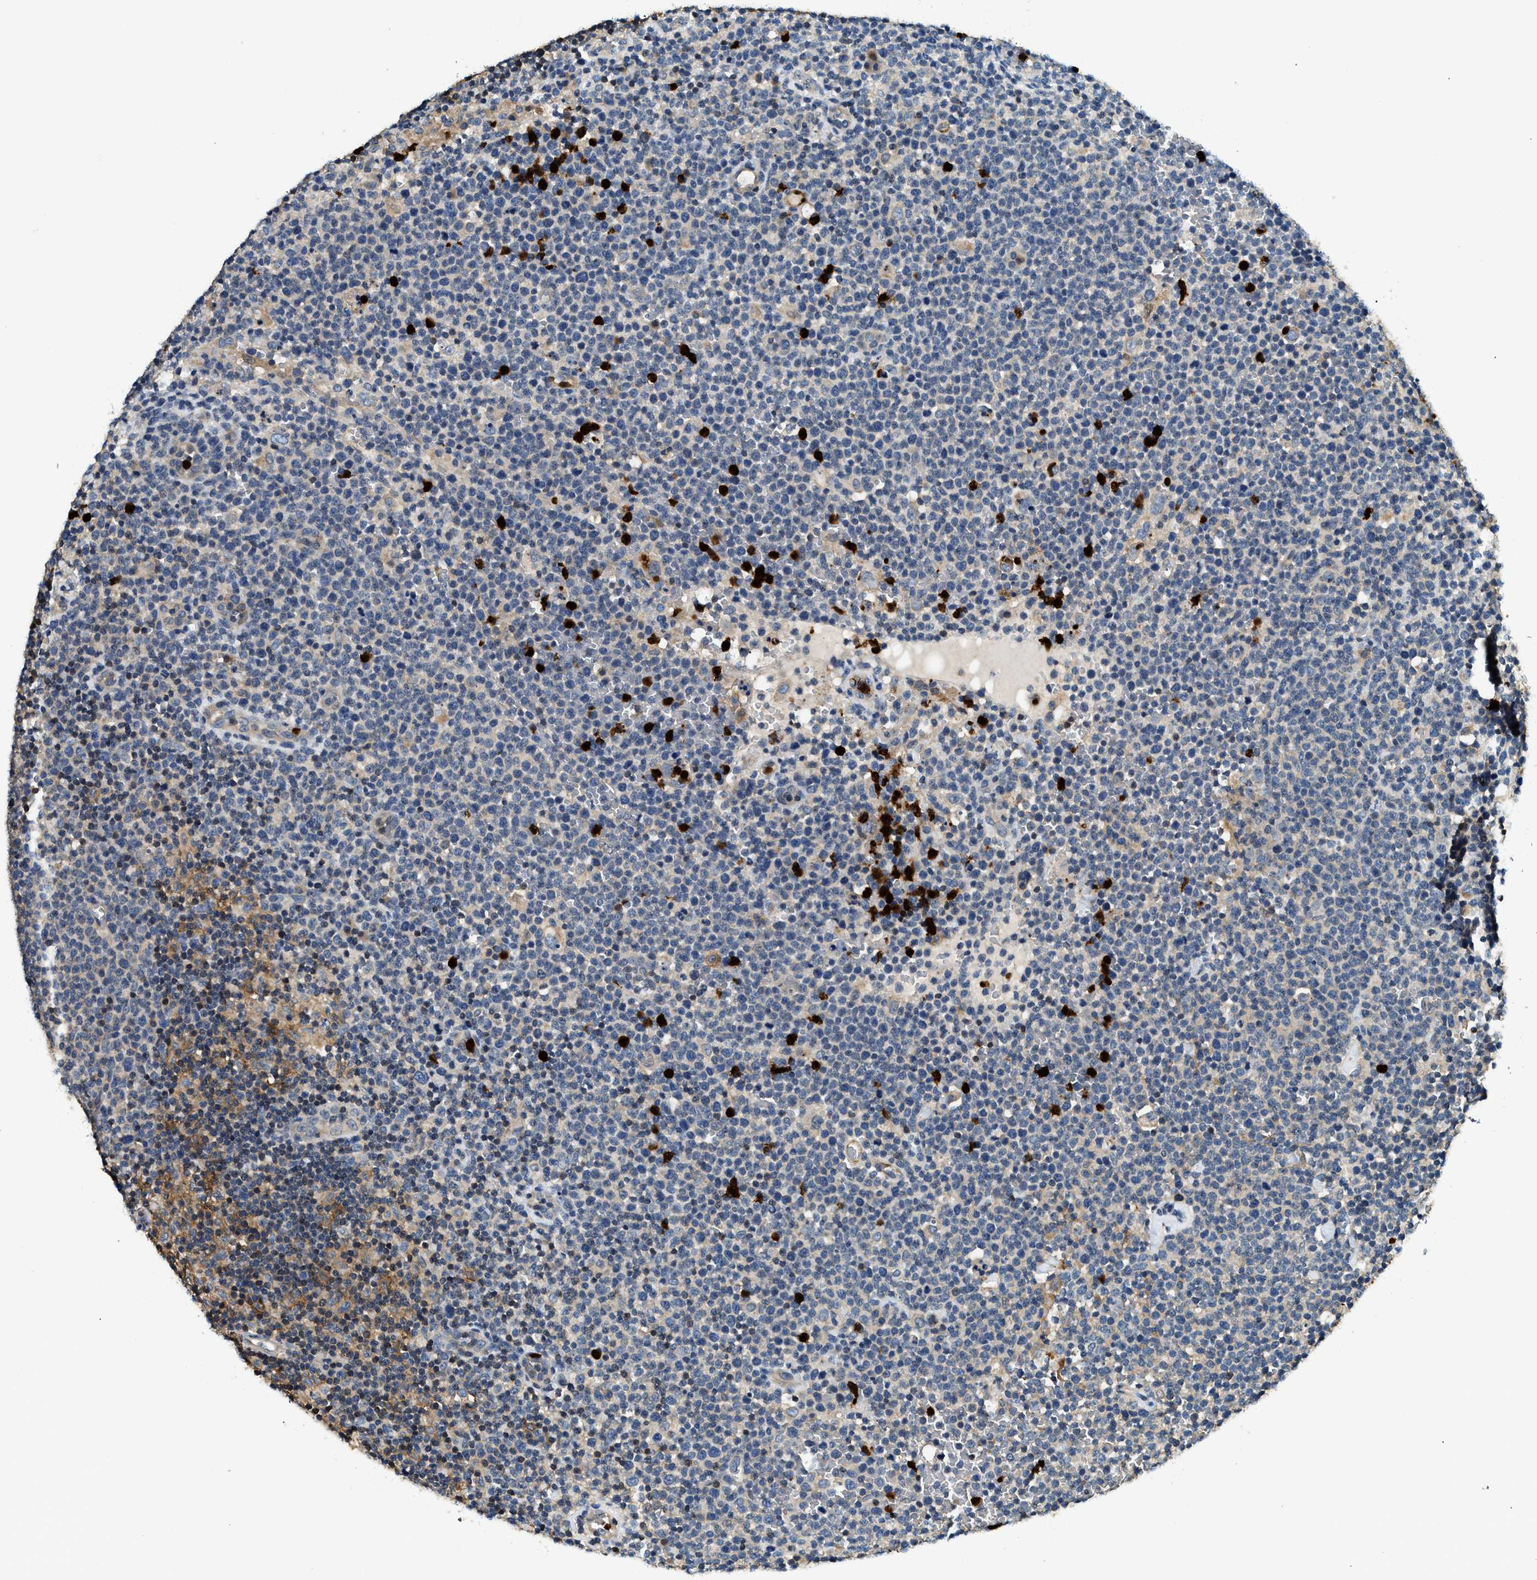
{"staining": {"intensity": "strong", "quantity": "<25%", "location": "cytoplasmic/membranous"}, "tissue": "lymphoma", "cell_type": "Tumor cells", "image_type": "cancer", "snomed": [{"axis": "morphology", "description": "Malignant lymphoma, non-Hodgkin's type, High grade"}, {"axis": "topography", "description": "Lymph node"}], "caption": "The photomicrograph demonstrates a brown stain indicating the presence of a protein in the cytoplasmic/membranous of tumor cells in malignant lymphoma, non-Hodgkin's type (high-grade). The staining was performed using DAB to visualize the protein expression in brown, while the nuclei were stained in blue with hematoxylin (Magnification: 20x).", "gene": "ANXA3", "patient": {"sex": "male", "age": 61}}